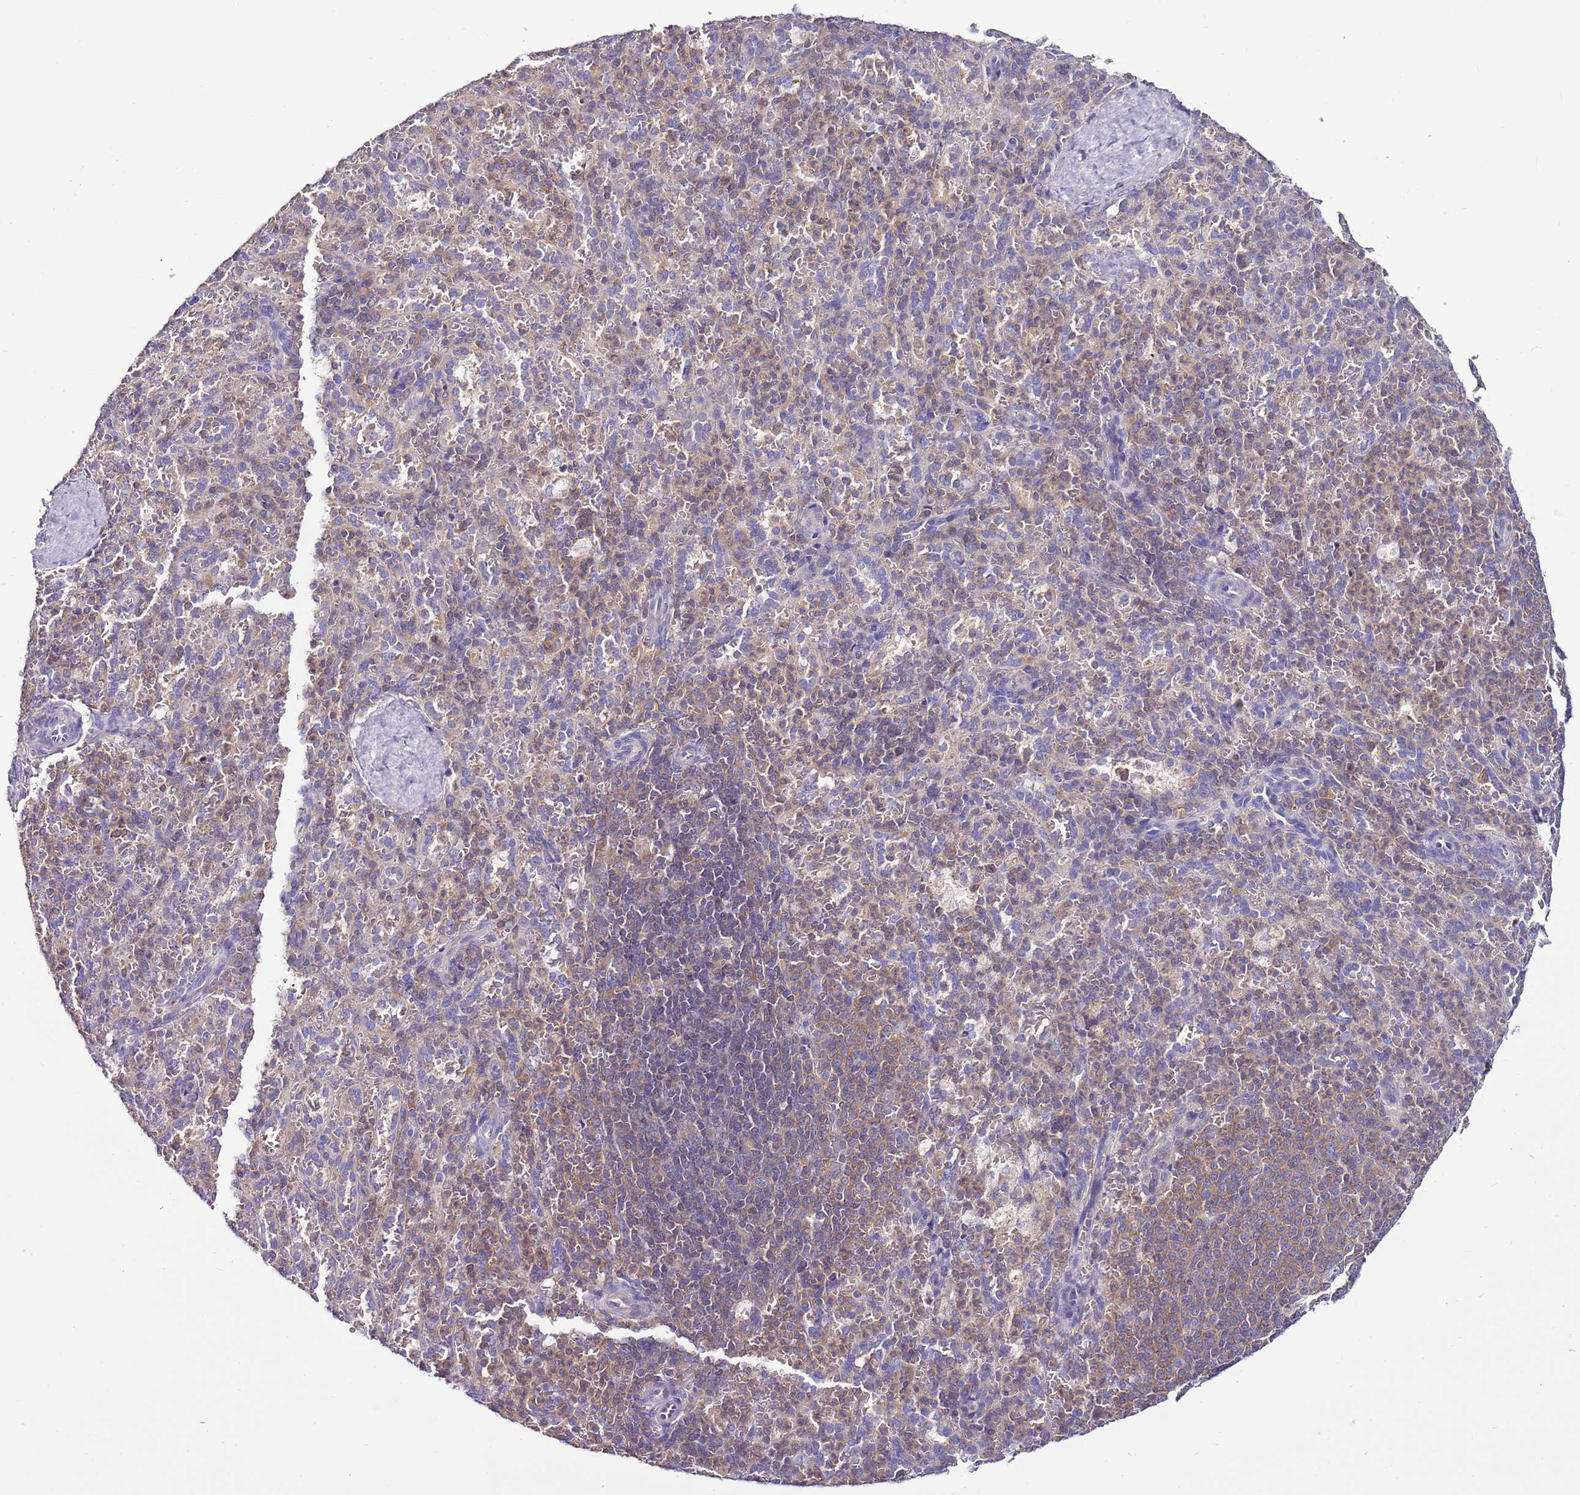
{"staining": {"intensity": "moderate", "quantity": "<25%", "location": "cytoplasmic/membranous"}, "tissue": "spleen", "cell_type": "Cells in red pulp", "image_type": "normal", "snomed": [{"axis": "morphology", "description": "Normal tissue, NOS"}, {"axis": "topography", "description": "Spleen"}], "caption": "Spleen was stained to show a protein in brown. There is low levels of moderate cytoplasmic/membranous positivity in about <25% of cells in red pulp. (brown staining indicates protein expression, while blue staining denotes nuclei).", "gene": "IGIP", "patient": {"sex": "female", "age": 21}}